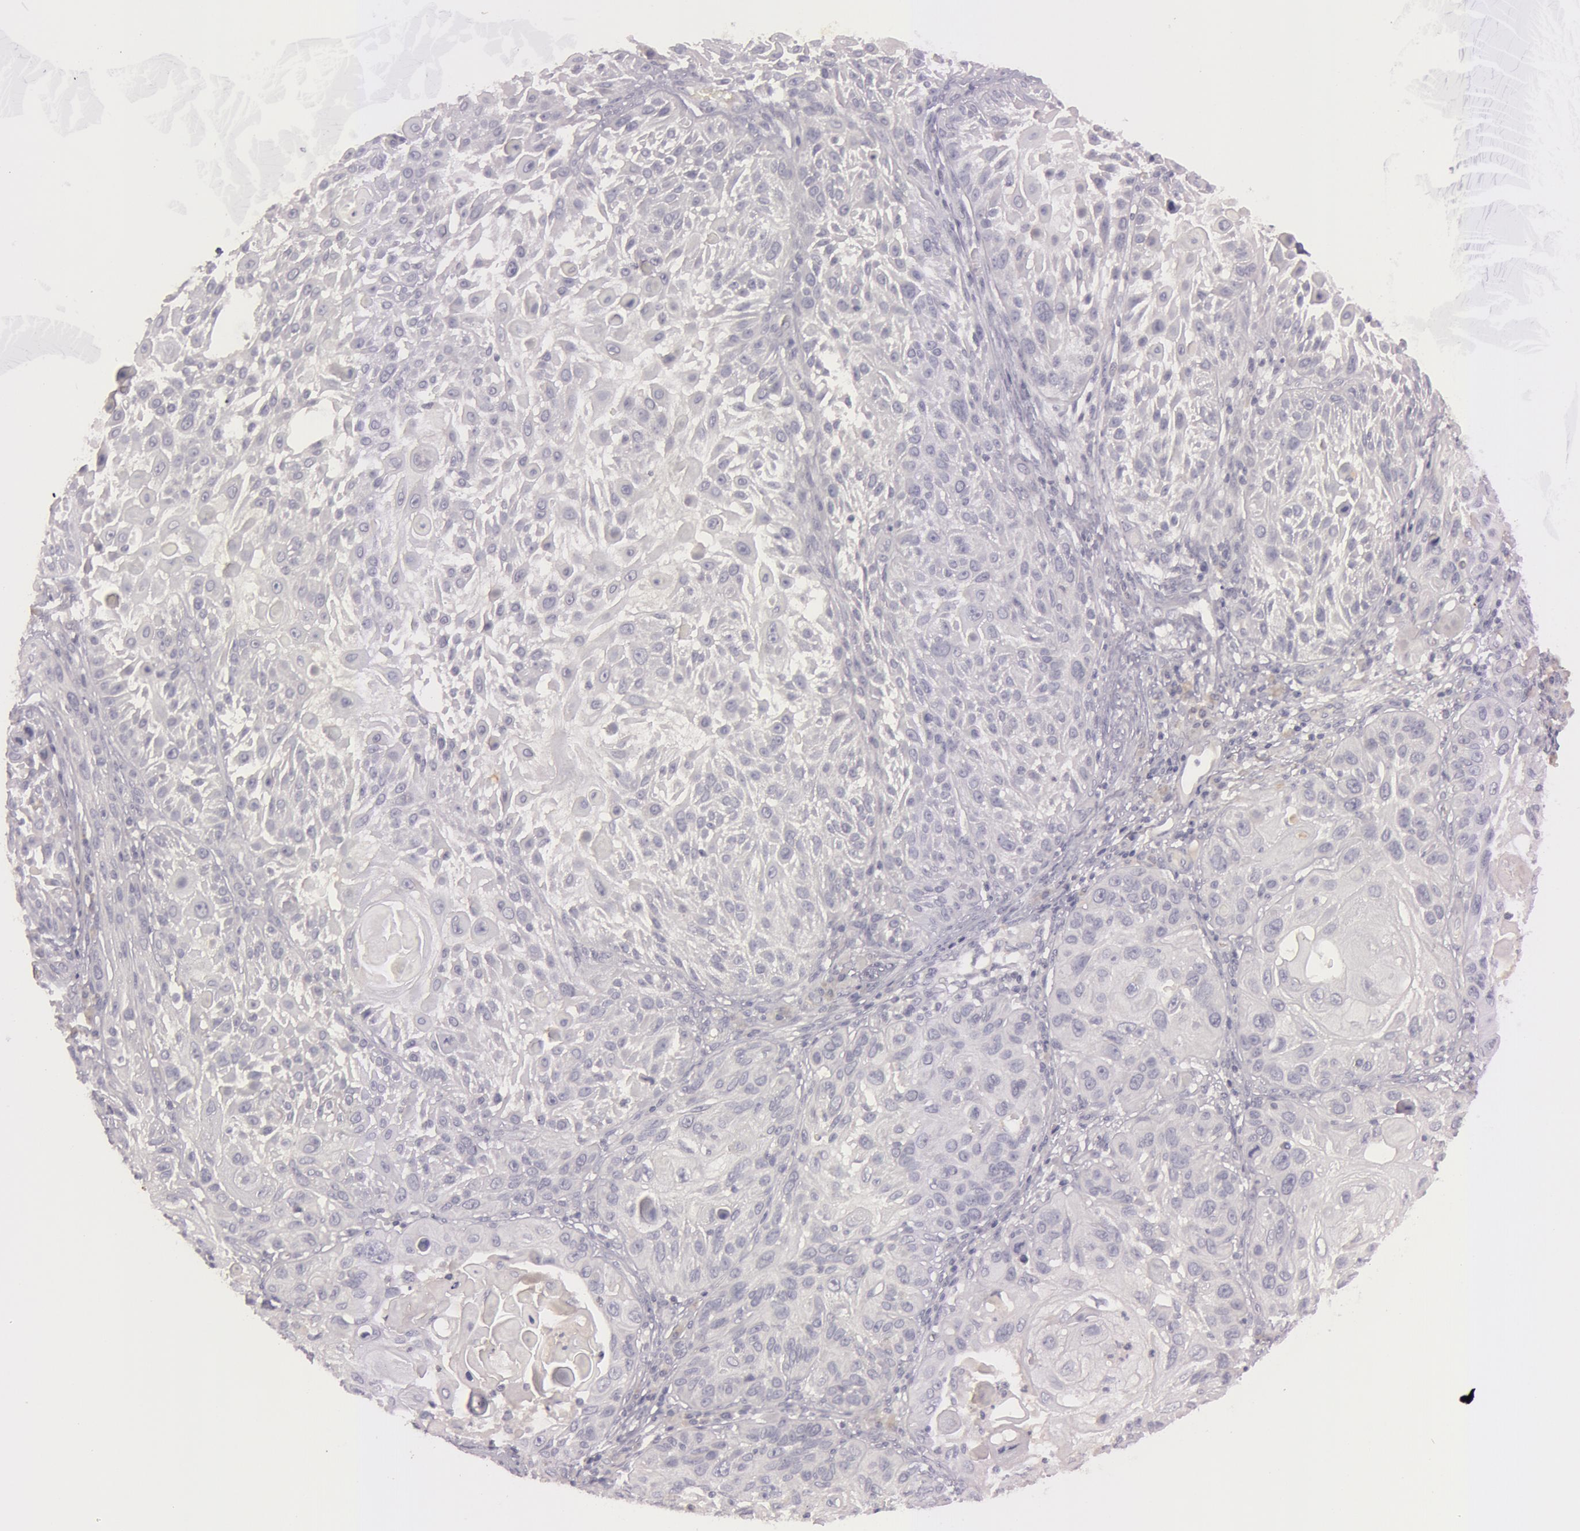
{"staining": {"intensity": "negative", "quantity": "none", "location": "none"}, "tissue": "skin cancer", "cell_type": "Tumor cells", "image_type": "cancer", "snomed": [{"axis": "morphology", "description": "Squamous cell carcinoma, NOS"}, {"axis": "topography", "description": "Skin"}], "caption": "DAB immunohistochemical staining of human squamous cell carcinoma (skin) displays no significant positivity in tumor cells. Brightfield microscopy of IHC stained with DAB (3,3'-diaminobenzidine) (brown) and hematoxylin (blue), captured at high magnification.", "gene": "MXRA5", "patient": {"sex": "female", "age": 89}}